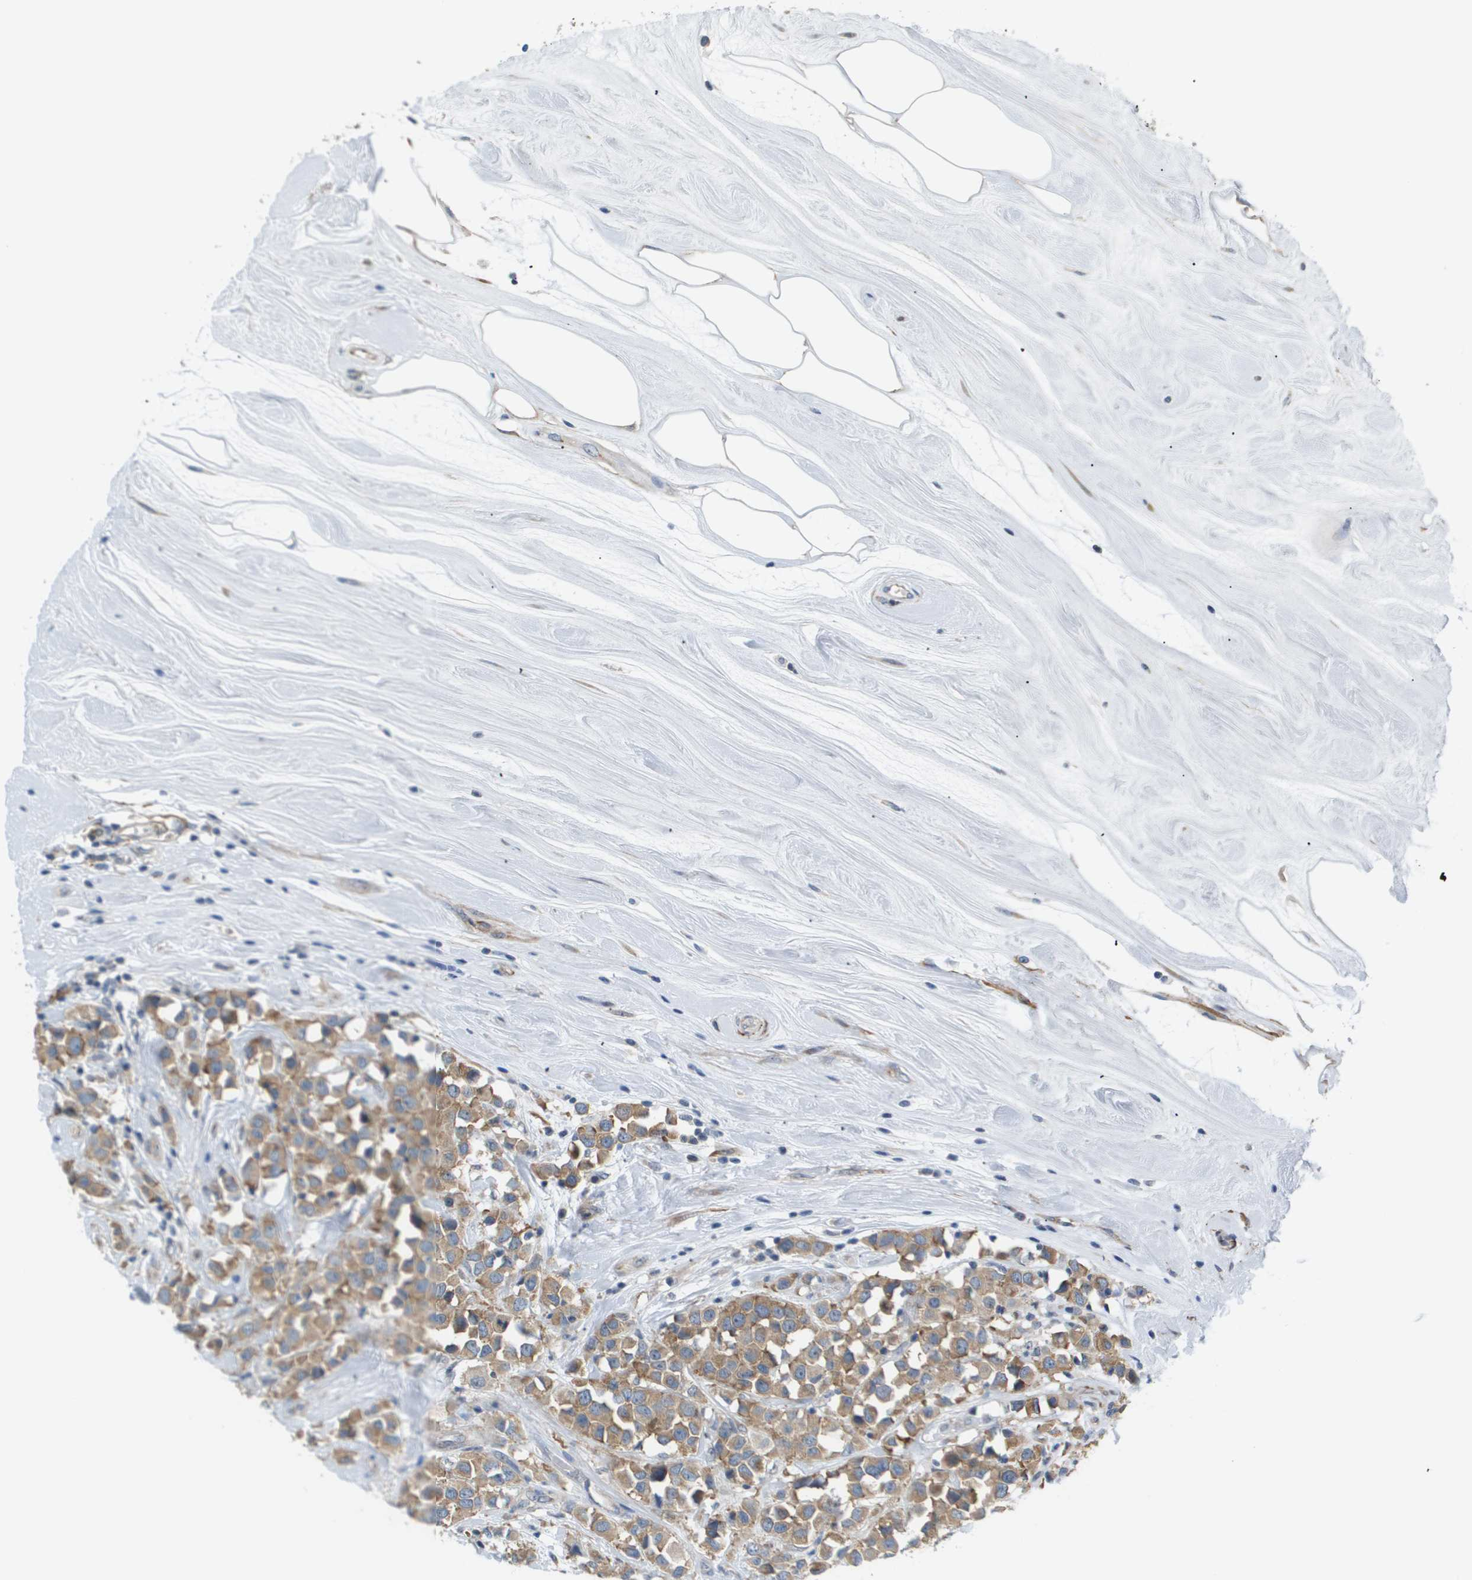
{"staining": {"intensity": "moderate", "quantity": ">75%", "location": "cytoplasmic/membranous"}, "tissue": "breast cancer", "cell_type": "Tumor cells", "image_type": "cancer", "snomed": [{"axis": "morphology", "description": "Duct carcinoma"}, {"axis": "topography", "description": "Breast"}], "caption": "Human breast cancer stained for a protein (brown) exhibits moderate cytoplasmic/membranous positive positivity in approximately >75% of tumor cells.", "gene": "OTUD5", "patient": {"sex": "female", "age": 61}}